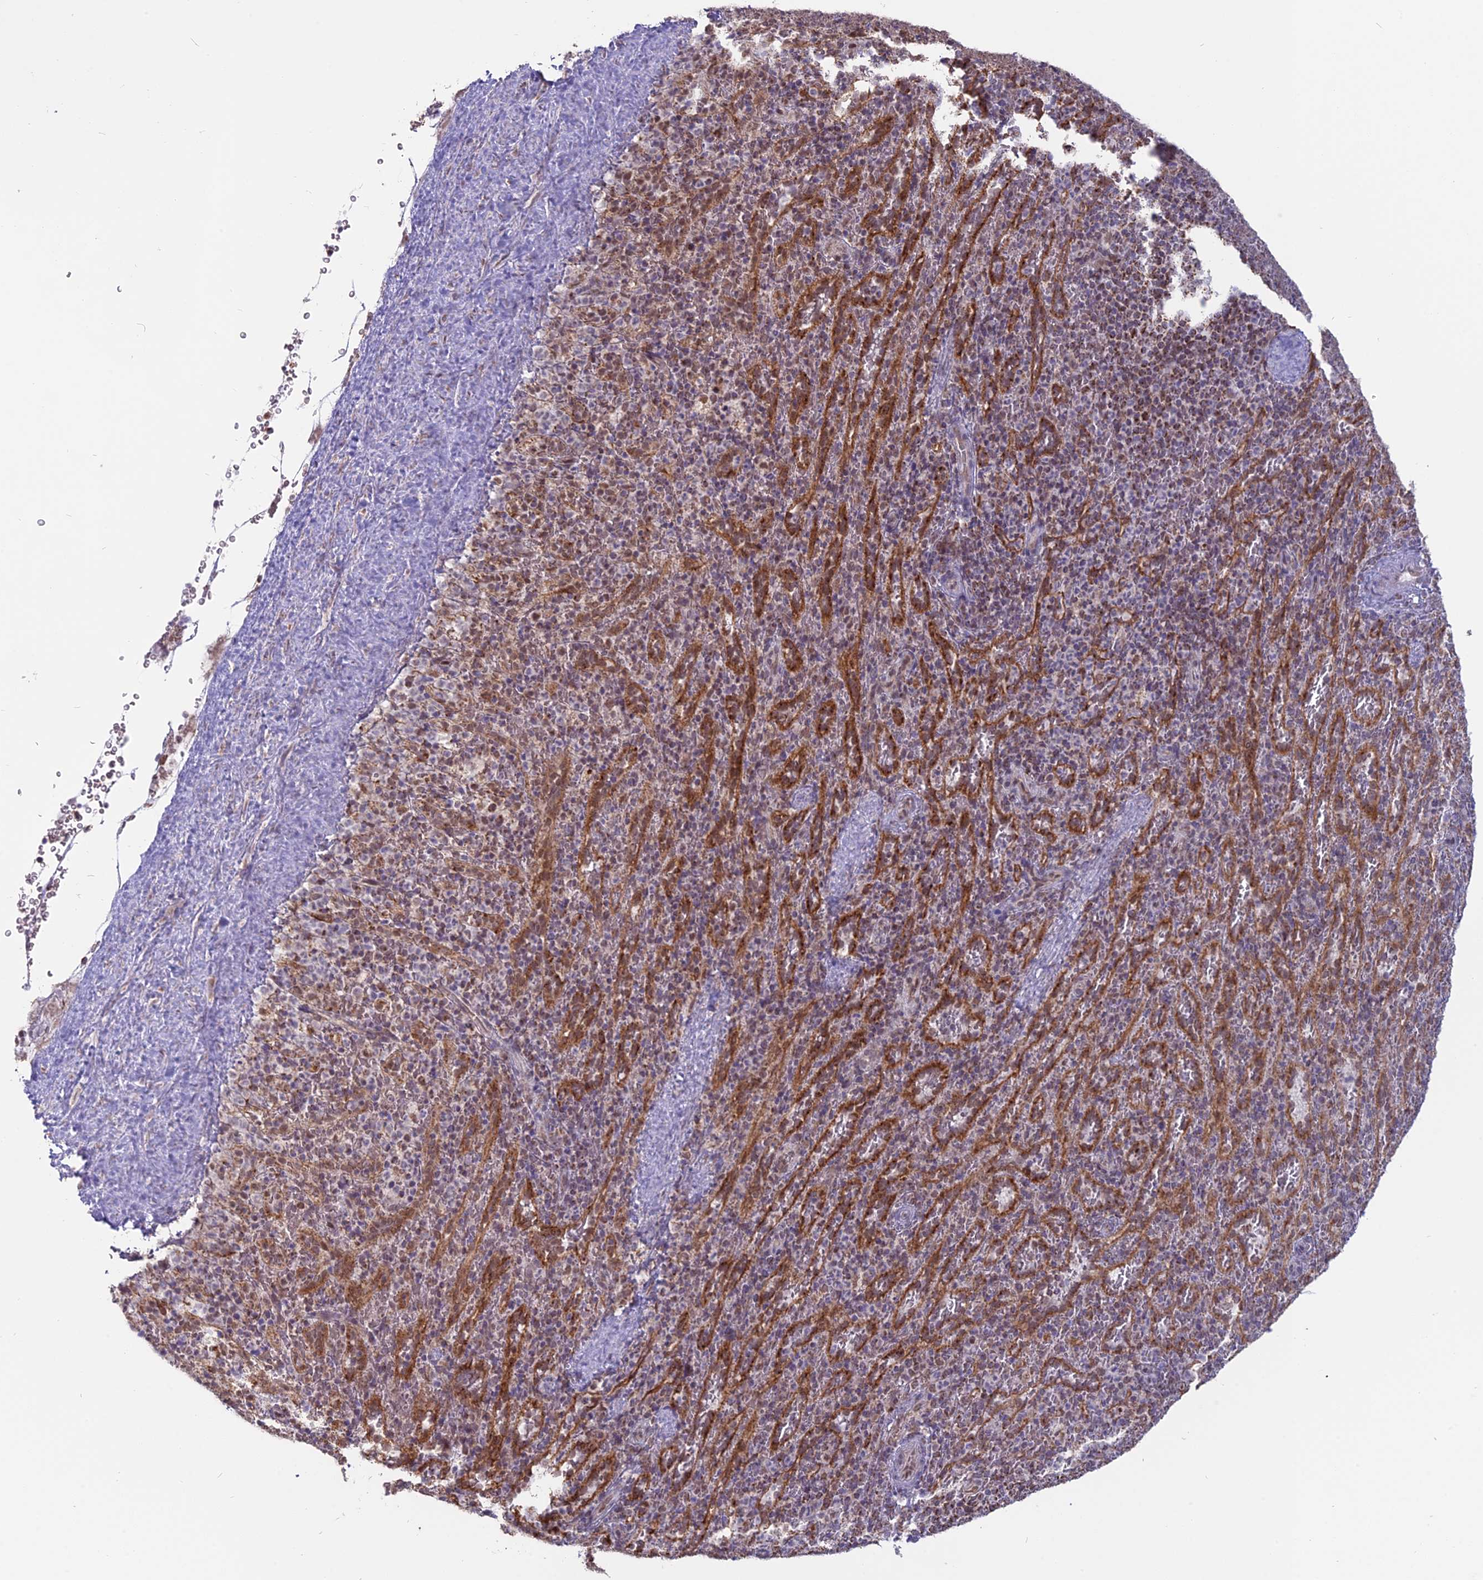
{"staining": {"intensity": "weak", "quantity": "<25%", "location": "cytoplasmic/membranous"}, "tissue": "spleen", "cell_type": "Cells in red pulp", "image_type": "normal", "snomed": [{"axis": "morphology", "description": "Normal tissue, NOS"}, {"axis": "topography", "description": "Spleen"}], "caption": "This is an IHC micrograph of normal spleen. There is no positivity in cells in red pulp.", "gene": "ARHGAP40", "patient": {"sex": "female", "age": 21}}